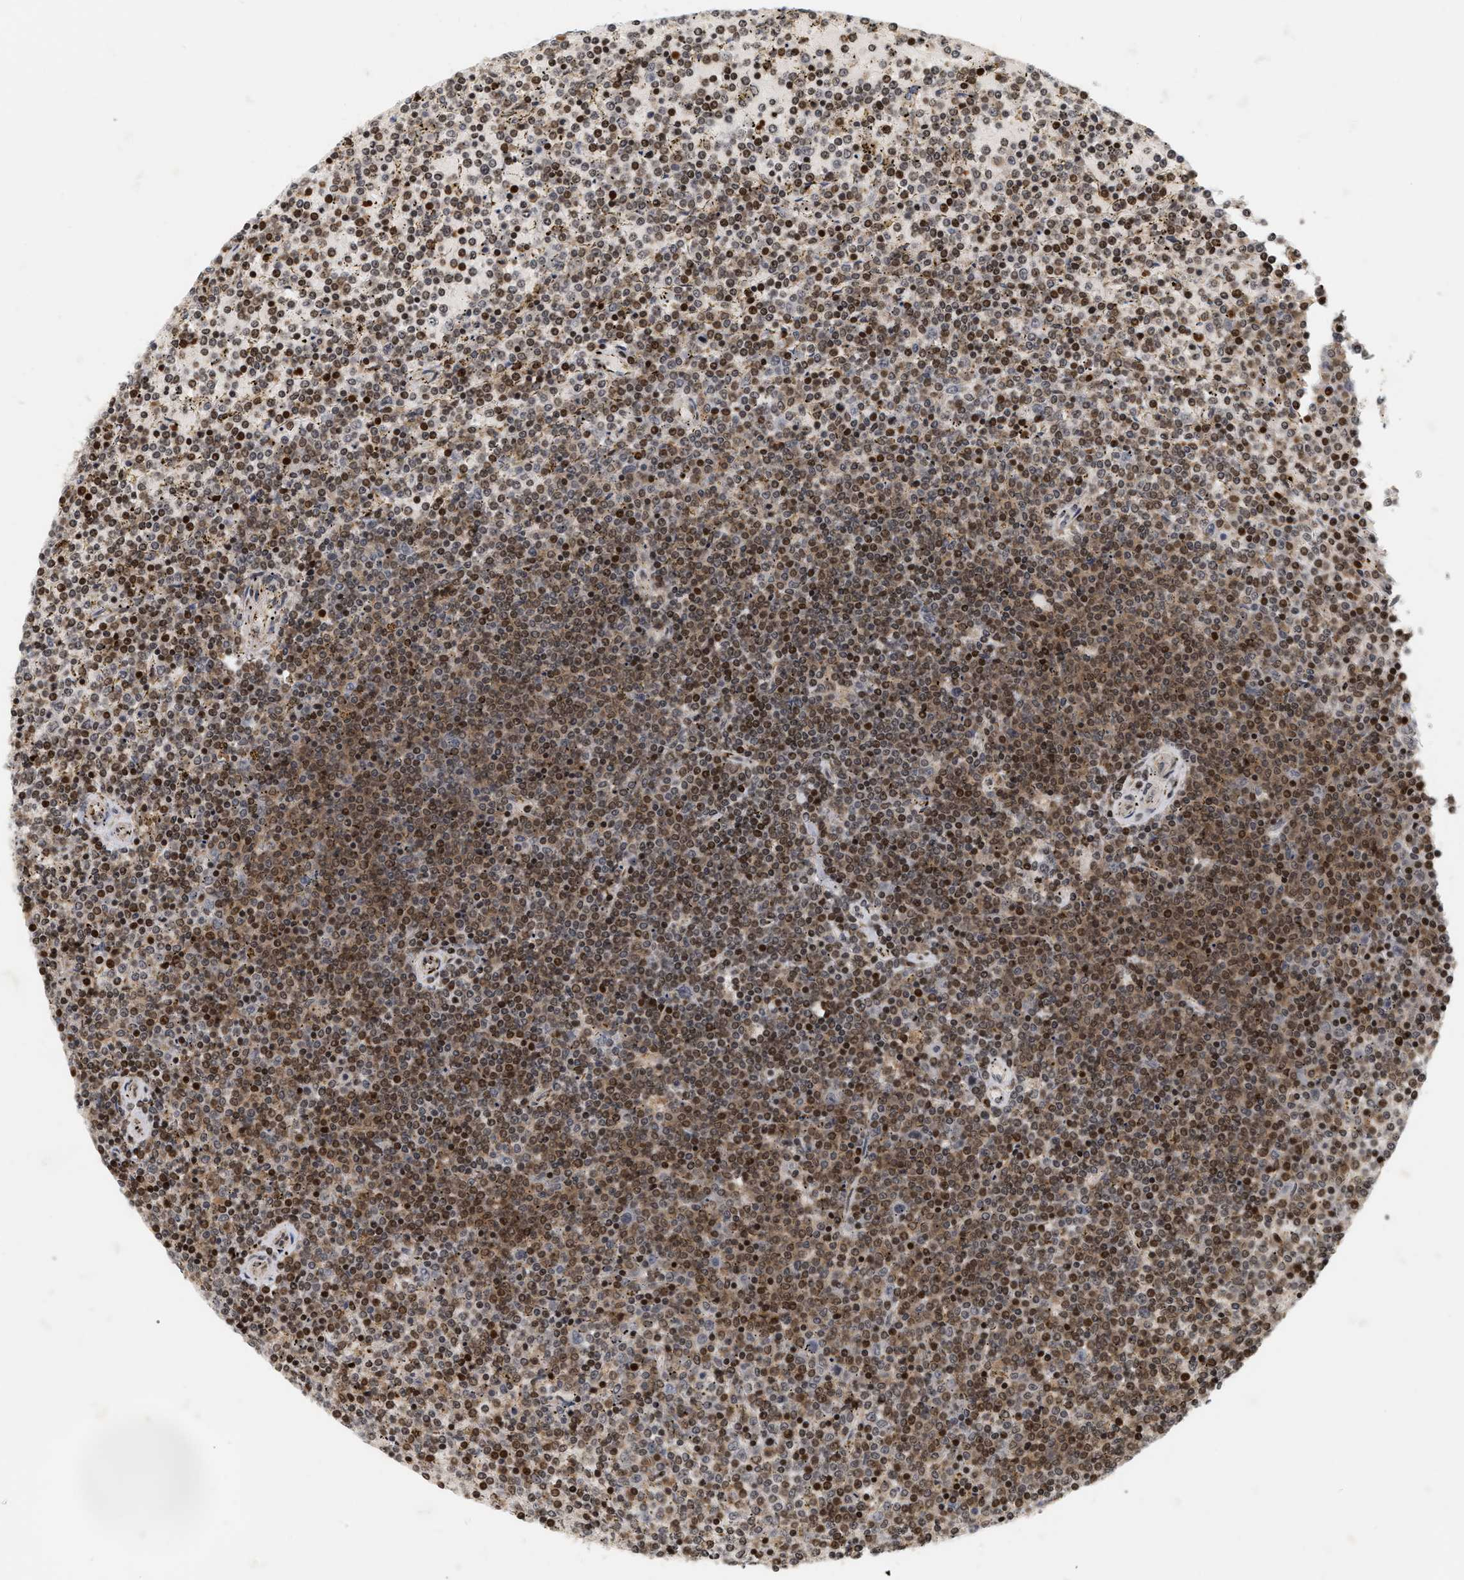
{"staining": {"intensity": "moderate", "quantity": ">75%", "location": "nuclear"}, "tissue": "lymphoma", "cell_type": "Tumor cells", "image_type": "cancer", "snomed": [{"axis": "morphology", "description": "Malignant lymphoma, non-Hodgkin's type, Low grade"}, {"axis": "topography", "description": "Spleen"}], "caption": "Malignant lymphoma, non-Hodgkin's type (low-grade) was stained to show a protein in brown. There is medium levels of moderate nuclear positivity in approximately >75% of tumor cells.", "gene": "NFE2L2", "patient": {"sex": "female", "age": 77}}